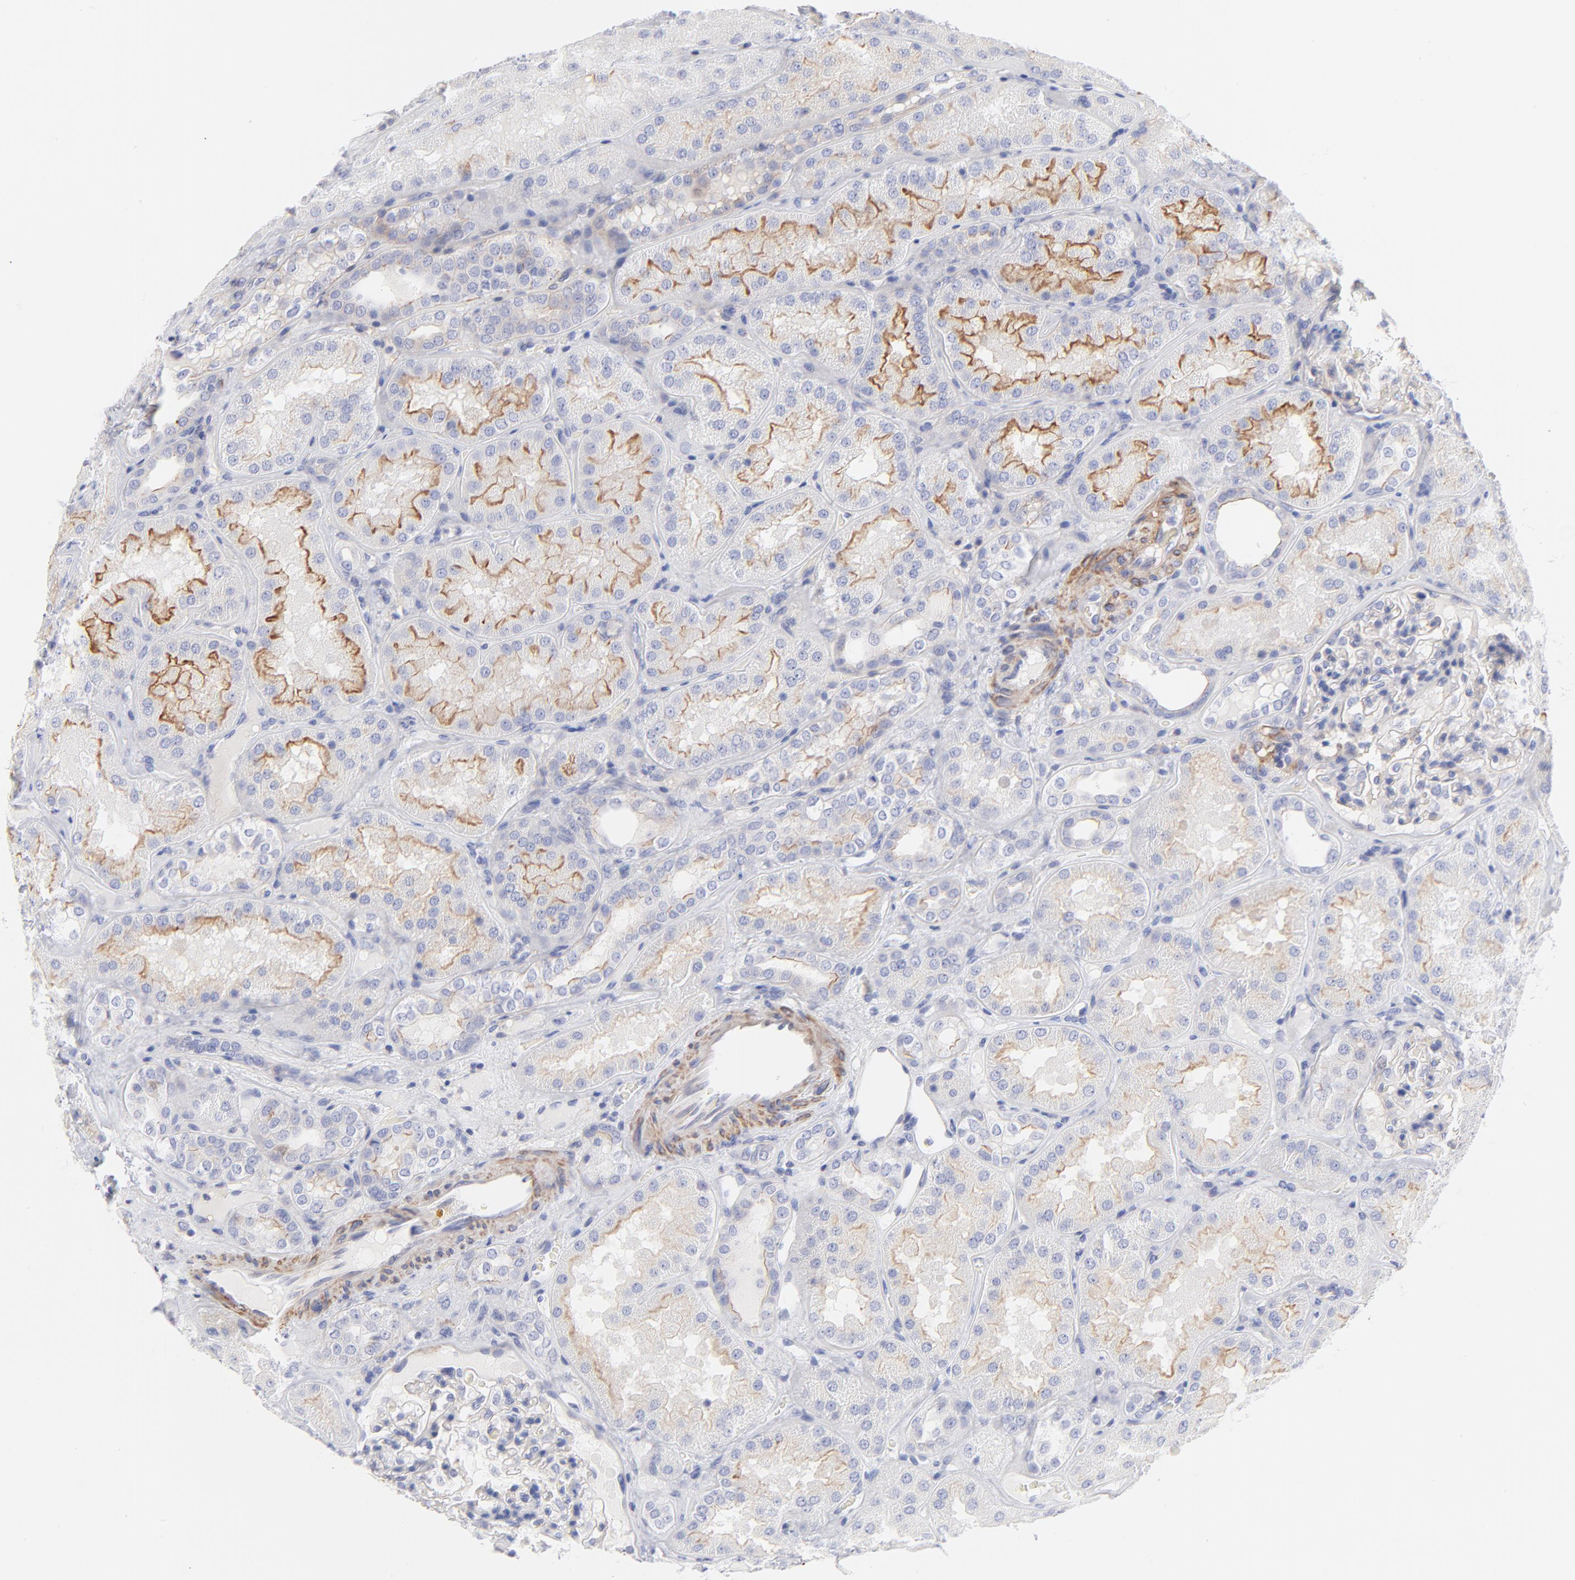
{"staining": {"intensity": "negative", "quantity": "none", "location": "none"}, "tissue": "kidney", "cell_type": "Cells in glomeruli", "image_type": "normal", "snomed": [{"axis": "morphology", "description": "Normal tissue, NOS"}, {"axis": "topography", "description": "Kidney"}], "caption": "High power microscopy micrograph of an IHC image of normal kidney, revealing no significant positivity in cells in glomeruli.", "gene": "ACTA2", "patient": {"sex": "female", "age": 56}}